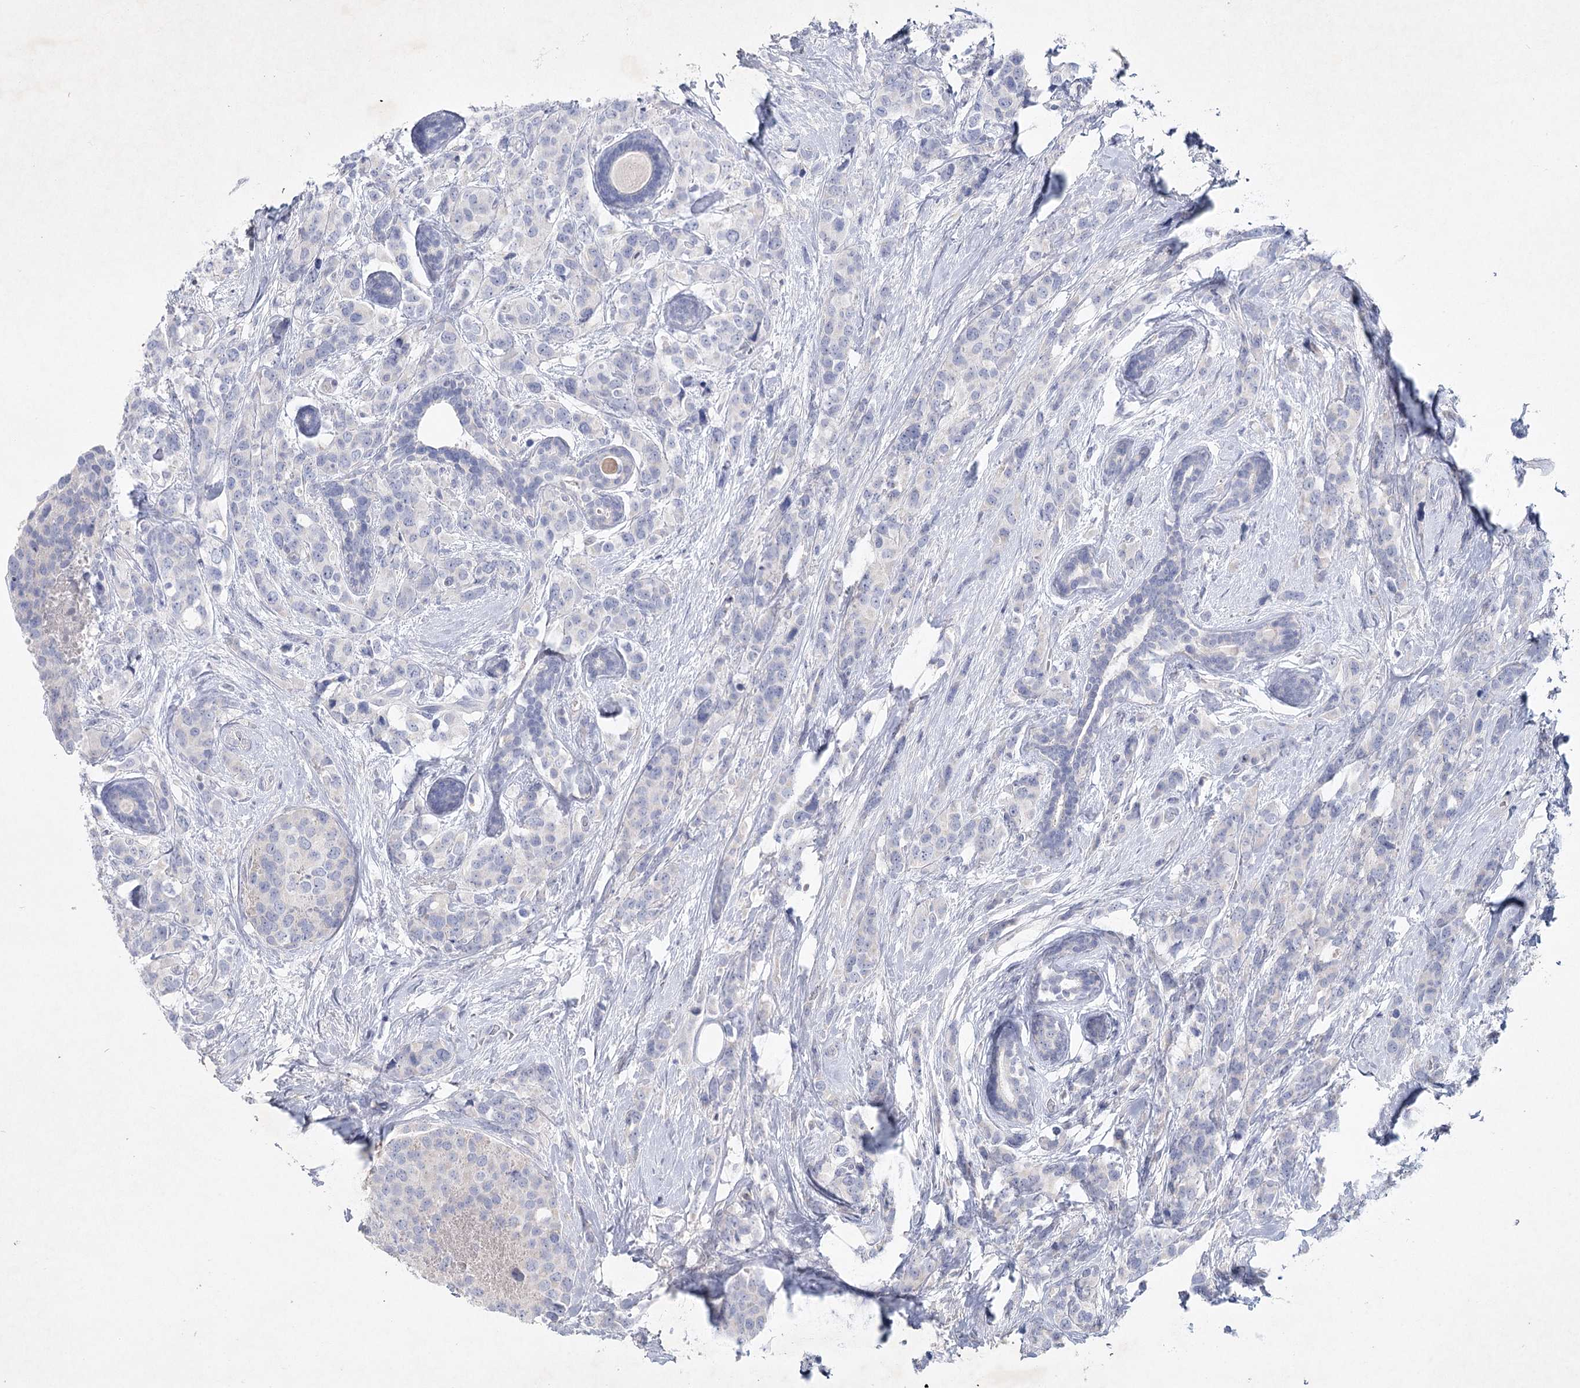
{"staining": {"intensity": "negative", "quantity": "none", "location": "none"}, "tissue": "breast cancer", "cell_type": "Tumor cells", "image_type": "cancer", "snomed": [{"axis": "morphology", "description": "Lobular carcinoma"}, {"axis": "topography", "description": "Breast"}], "caption": "High power microscopy micrograph of an immunohistochemistry (IHC) image of breast lobular carcinoma, revealing no significant expression in tumor cells.", "gene": "MAP3K13", "patient": {"sex": "female", "age": 59}}